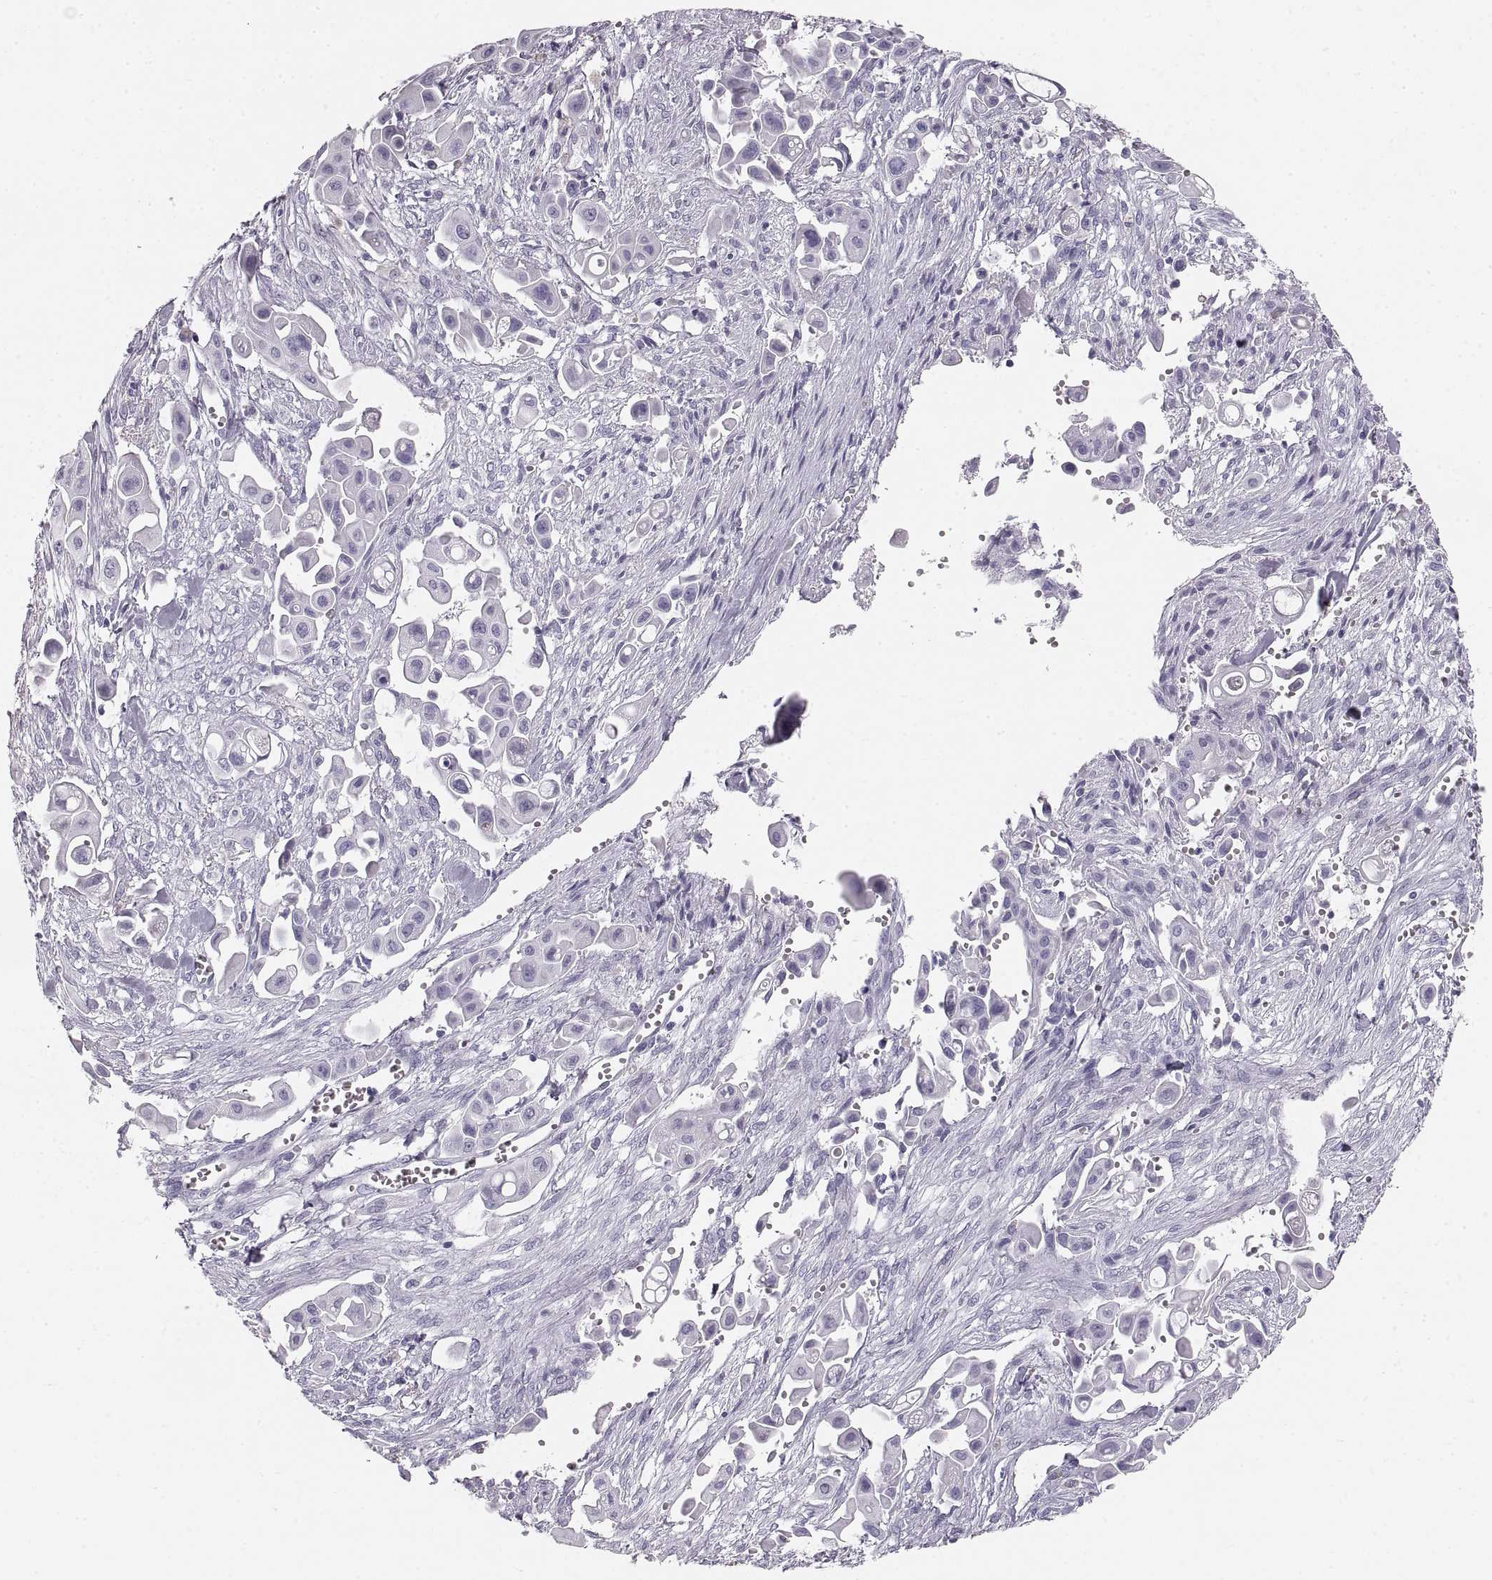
{"staining": {"intensity": "negative", "quantity": "none", "location": "none"}, "tissue": "pancreatic cancer", "cell_type": "Tumor cells", "image_type": "cancer", "snomed": [{"axis": "morphology", "description": "Adenocarcinoma, NOS"}, {"axis": "topography", "description": "Pancreas"}], "caption": "A micrograph of human pancreatic adenocarcinoma is negative for staining in tumor cells. Nuclei are stained in blue.", "gene": "CRYAA", "patient": {"sex": "male", "age": 50}}